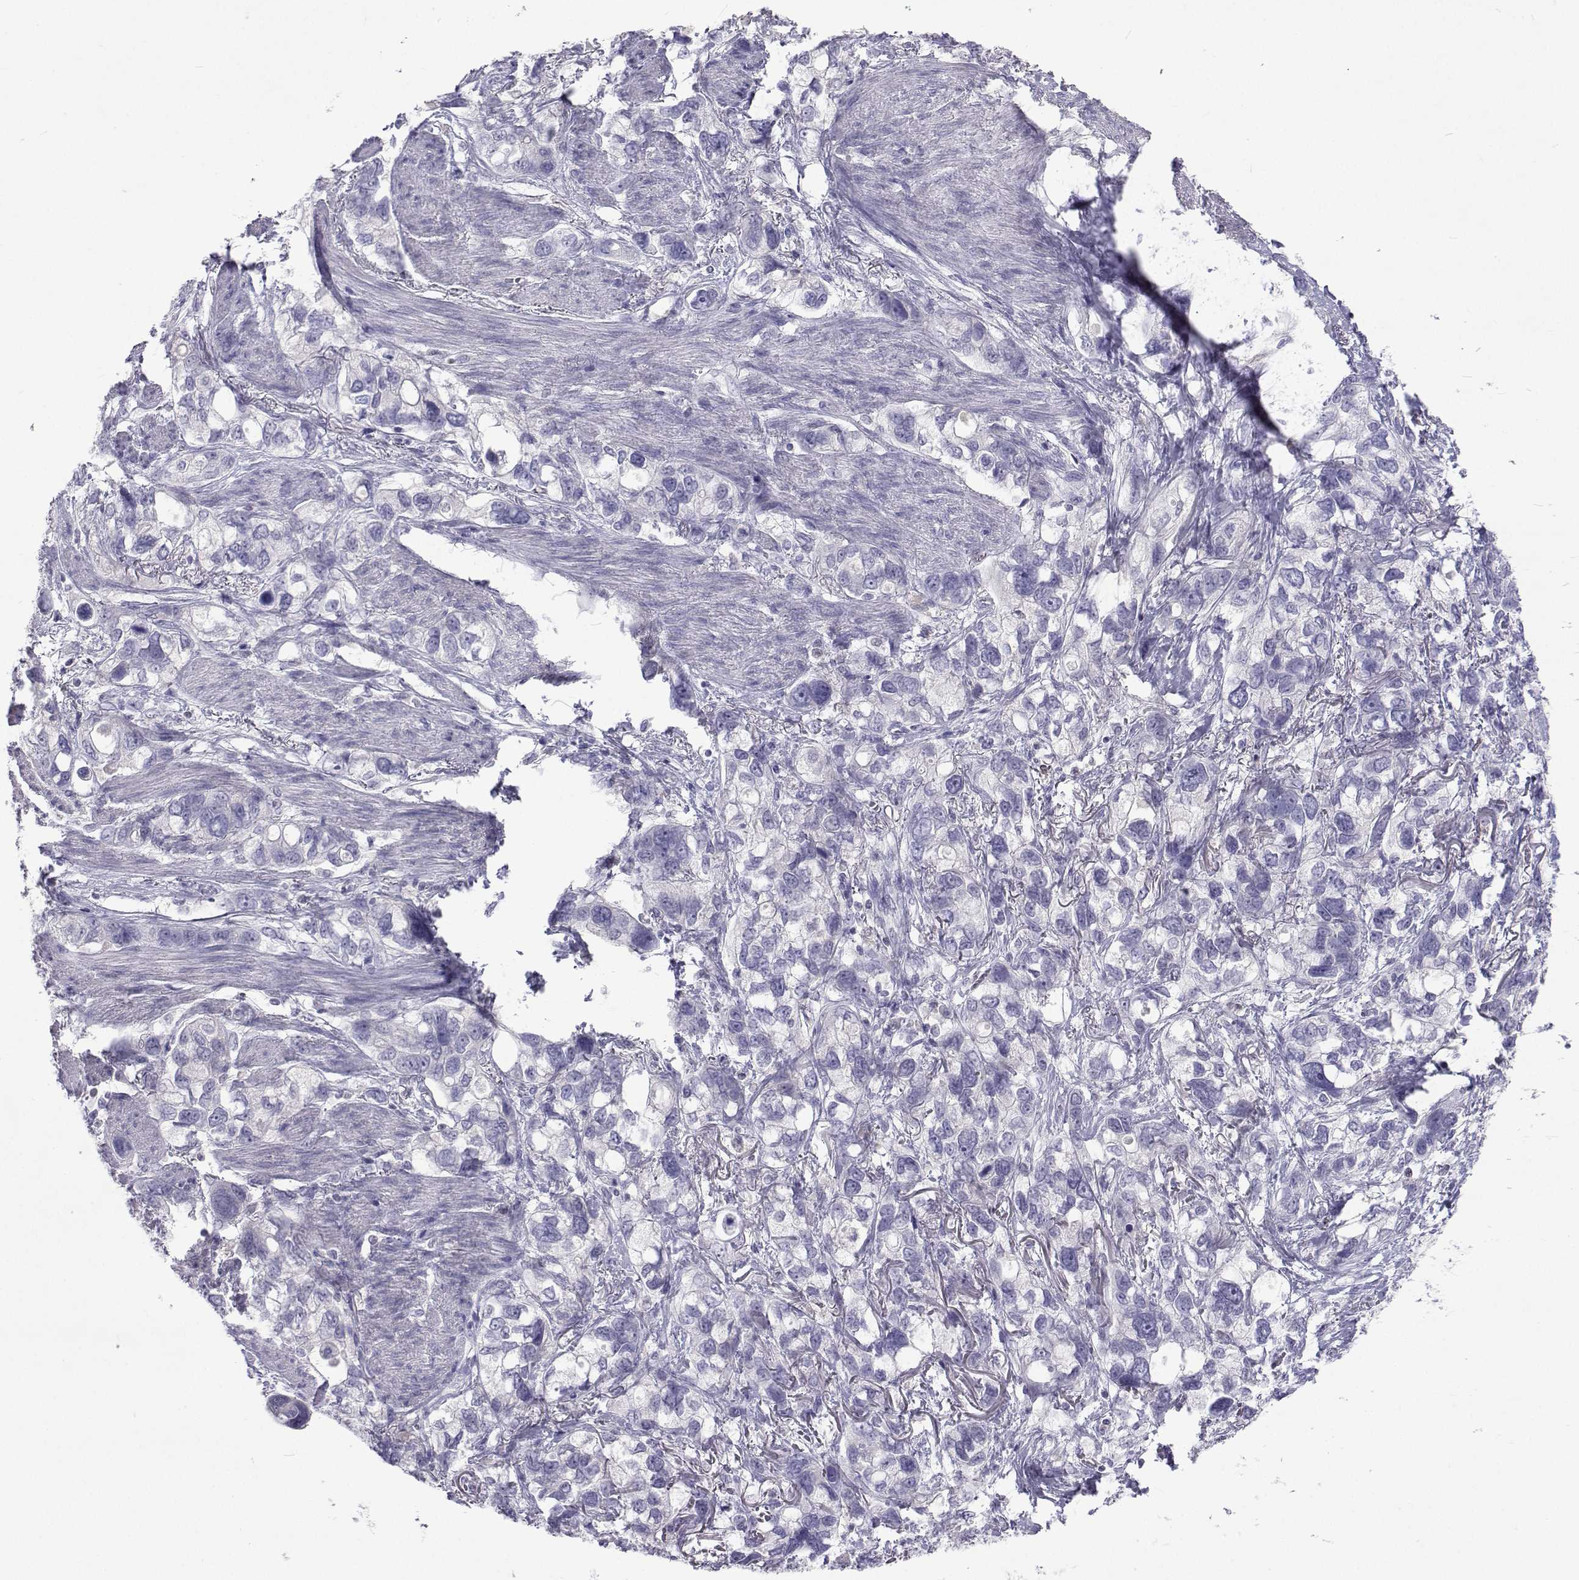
{"staining": {"intensity": "negative", "quantity": "none", "location": "none"}, "tissue": "stomach cancer", "cell_type": "Tumor cells", "image_type": "cancer", "snomed": [{"axis": "morphology", "description": "Adenocarcinoma, NOS"}, {"axis": "topography", "description": "Stomach, upper"}], "caption": "High magnification brightfield microscopy of stomach adenocarcinoma stained with DAB (brown) and counterstained with hematoxylin (blue): tumor cells show no significant staining.", "gene": "GALM", "patient": {"sex": "female", "age": 81}}